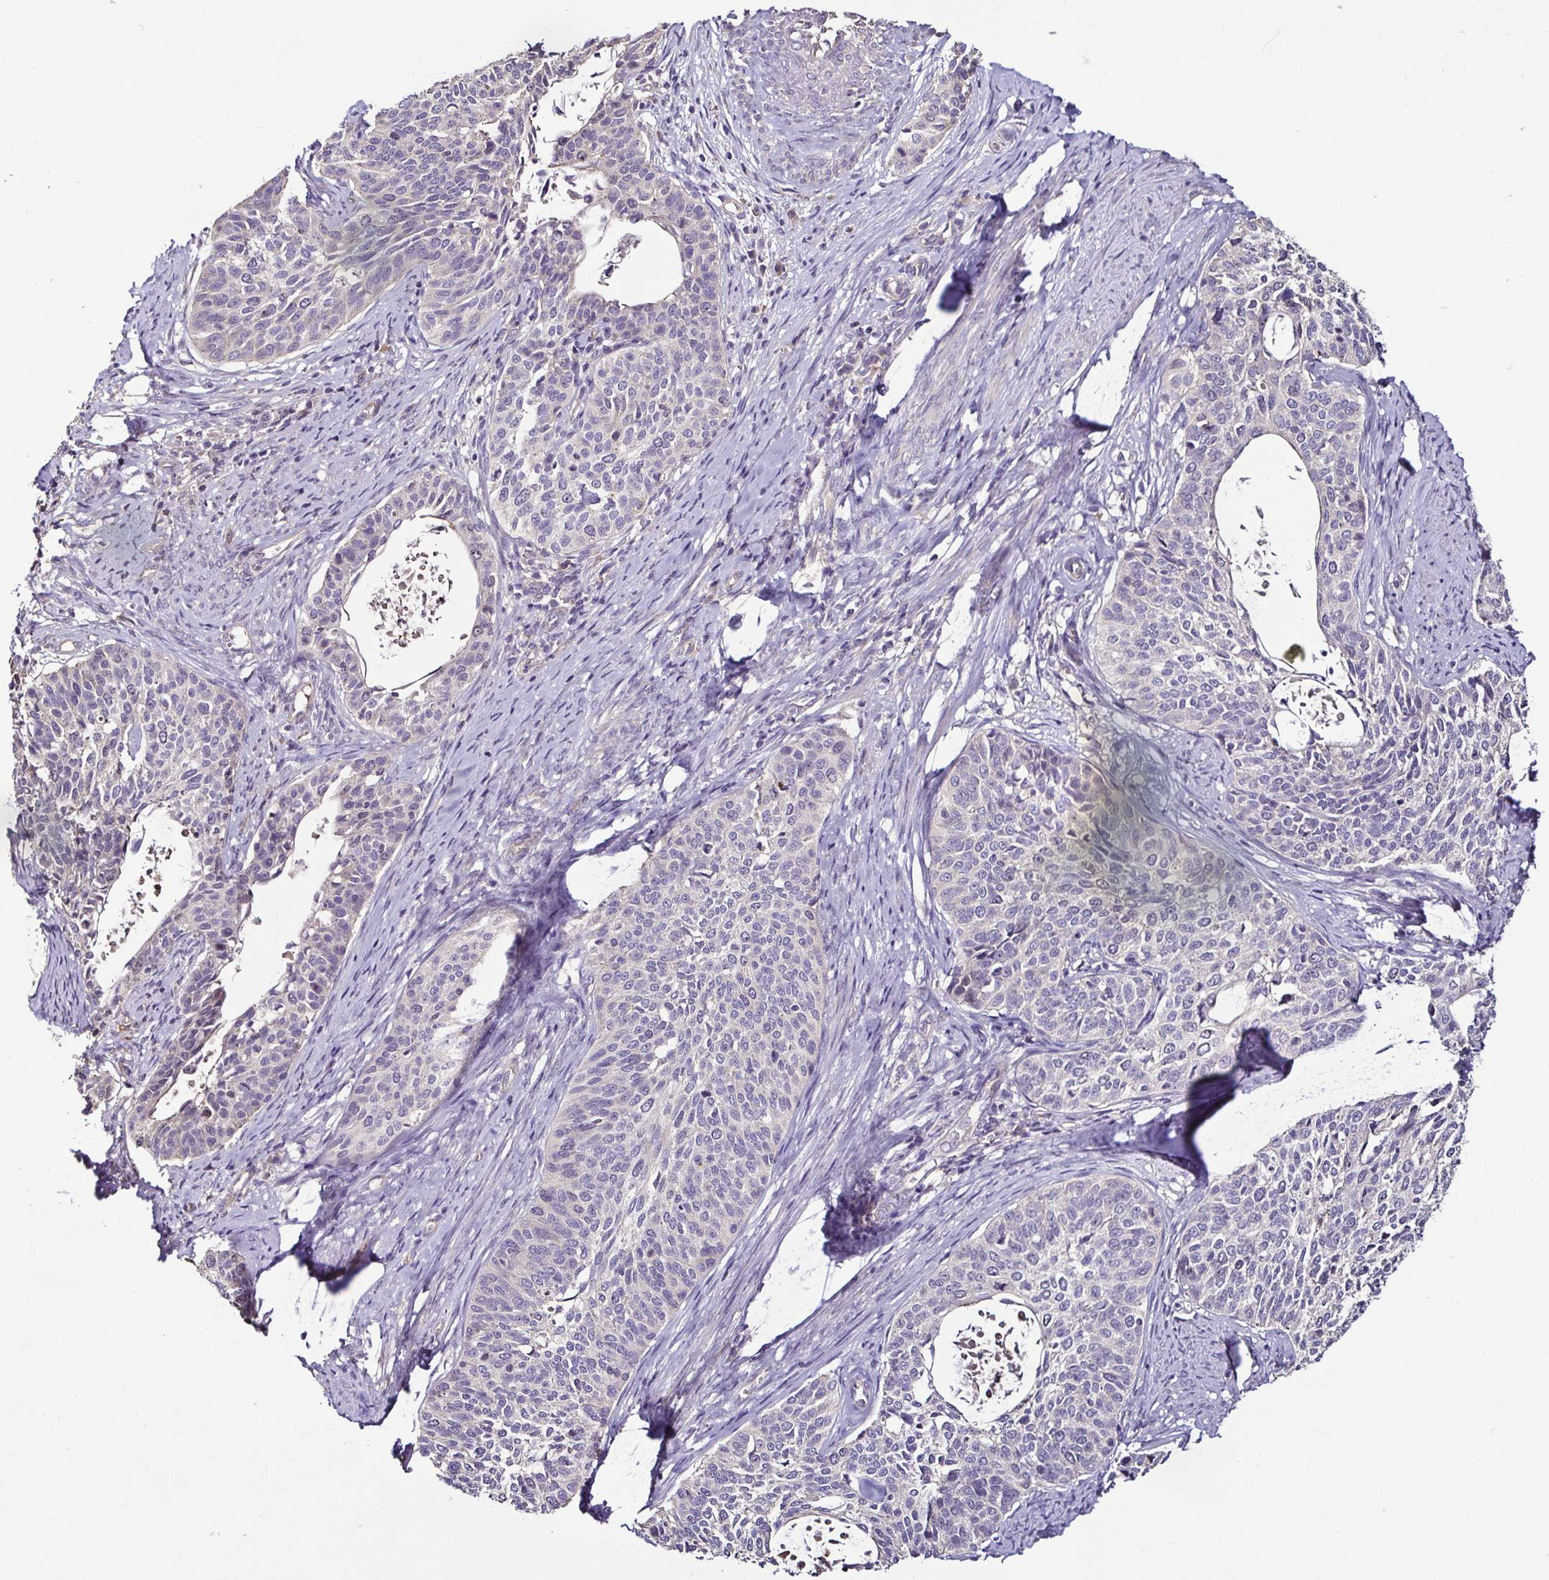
{"staining": {"intensity": "negative", "quantity": "none", "location": "none"}, "tissue": "cervical cancer", "cell_type": "Tumor cells", "image_type": "cancer", "snomed": [{"axis": "morphology", "description": "Squamous cell carcinoma, NOS"}, {"axis": "topography", "description": "Cervix"}], "caption": "This is a image of immunohistochemistry (IHC) staining of squamous cell carcinoma (cervical), which shows no staining in tumor cells. Nuclei are stained in blue.", "gene": "LMOD2", "patient": {"sex": "female", "age": 69}}